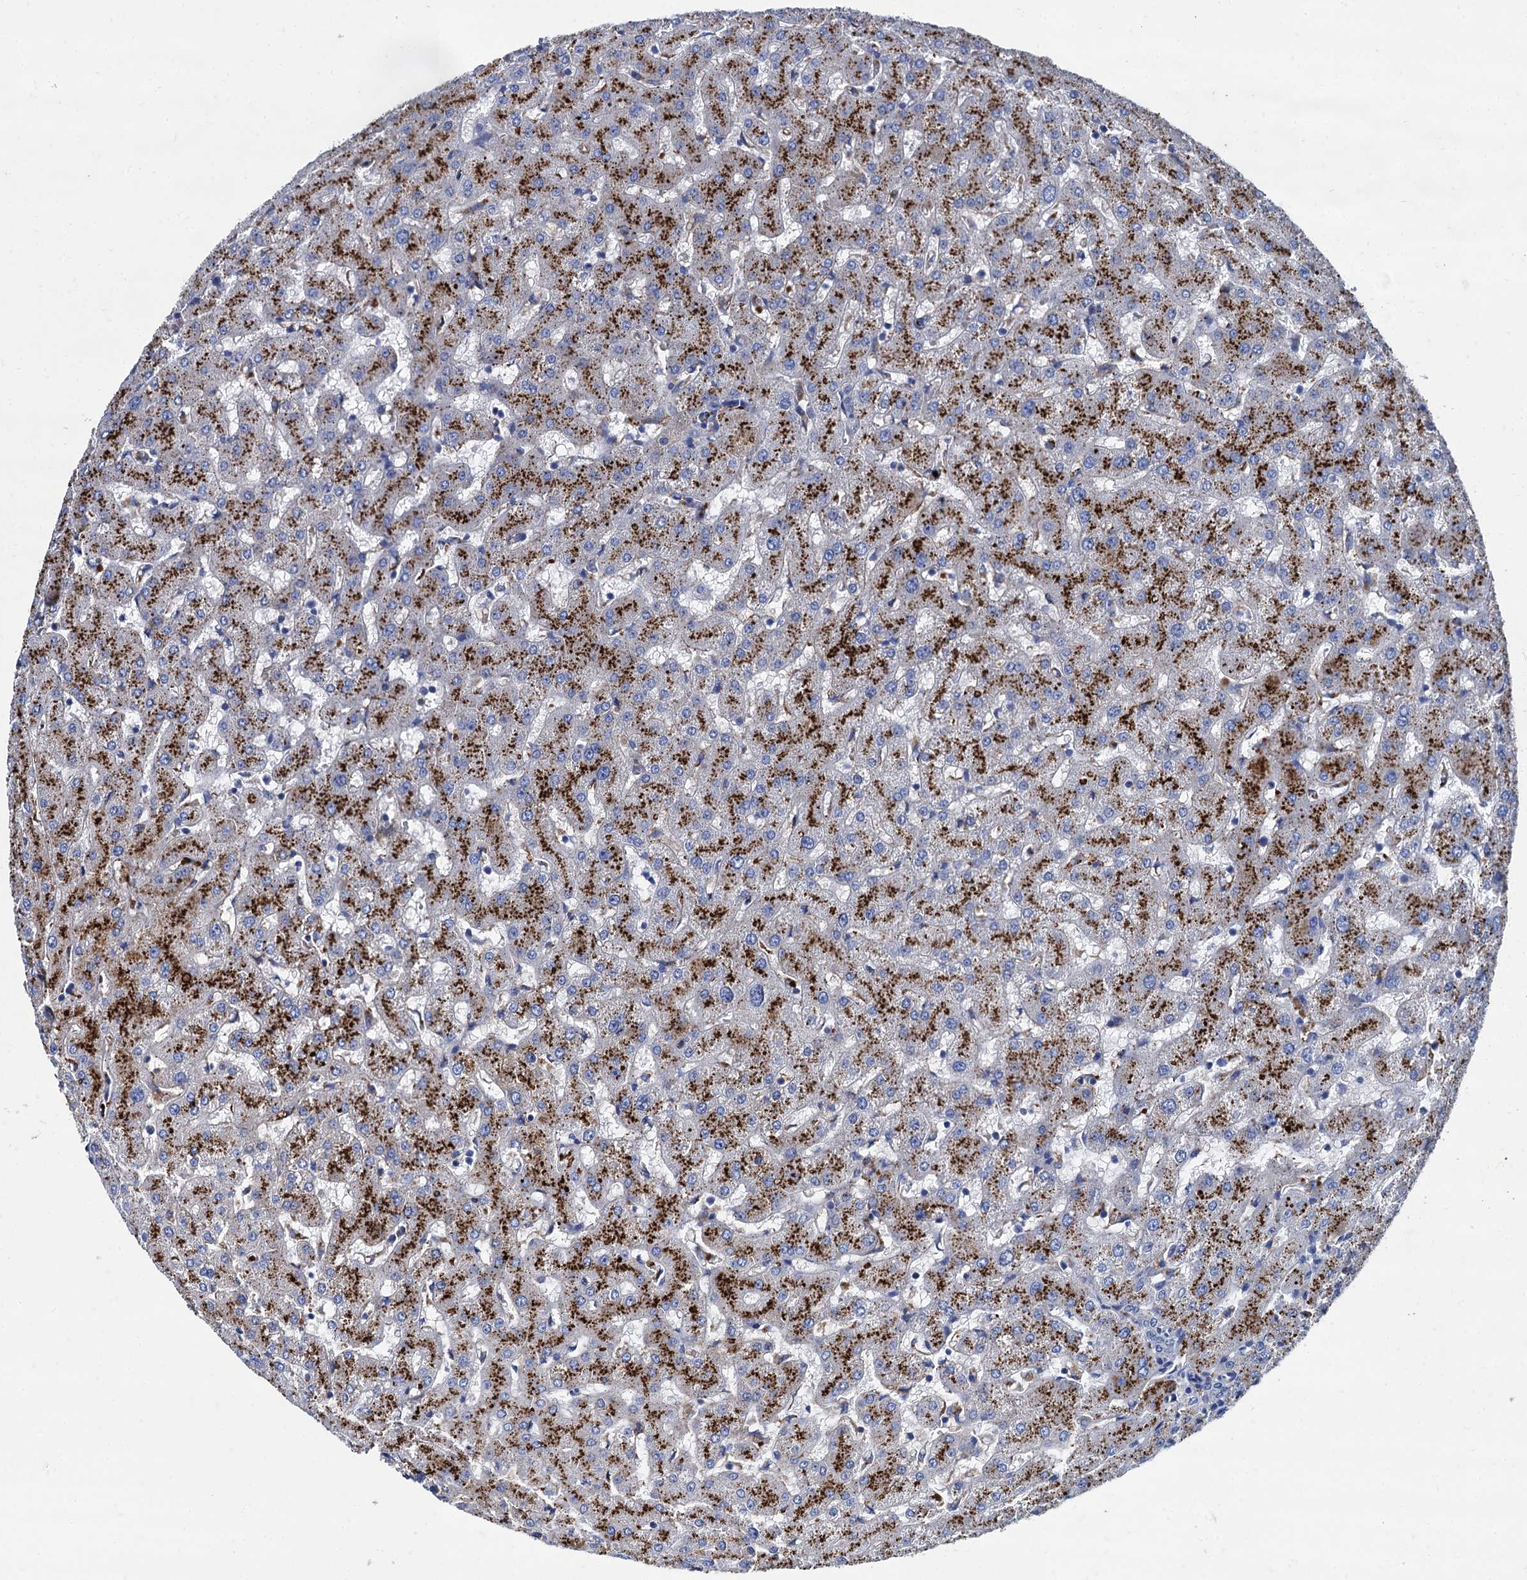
{"staining": {"intensity": "moderate", "quantity": "<25%", "location": "cytoplasmic/membranous"}, "tissue": "liver", "cell_type": "Cholangiocytes", "image_type": "normal", "snomed": [{"axis": "morphology", "description": "Normal tissue, NOS"}, {"axis": "topography", "description": "Liver"}], "caption": "The histopathology image shows staining of normal liver, revealing moderate cytoplasmic/membranous protein positivity (brown color) within cholangiocytes. Ihc stains the protein of interest in brown and the nuclei are stained blue.", "gene": "APOD", "patient": {"sex": "female", "age": 63}}